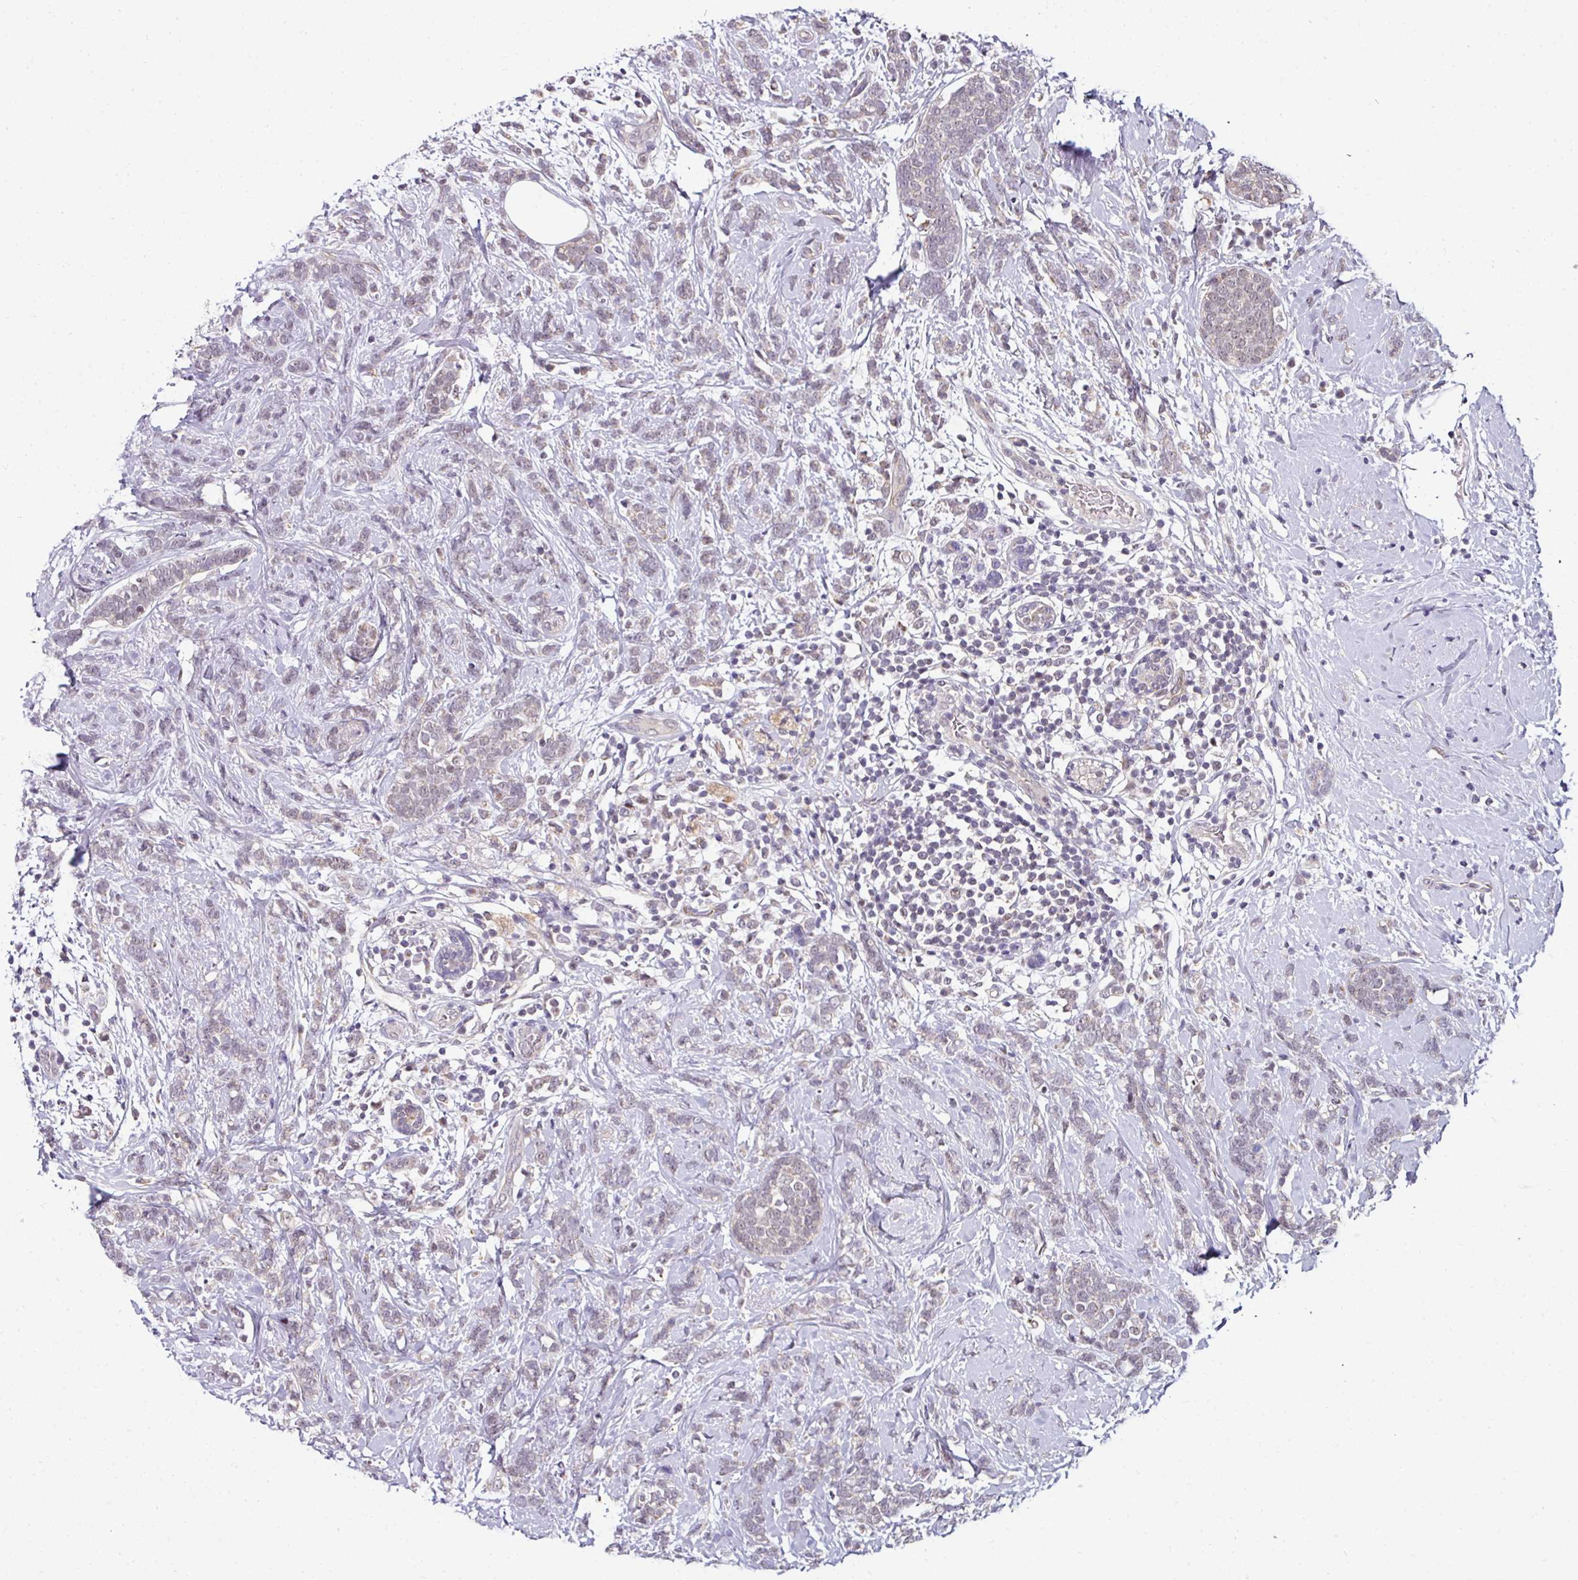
{"staining": {"intensity": "negative", "quantity": "none", "location": "none"}, "tissue": "breast cancer", "cell_type": "Tumor cells", "image_type": "cancer", "snomed": [{"axis": "morphology", "description": "Lobular carcinoma"}, {"axis": "topography", "description": "Breast"}], "caption": "DAB (3,3'-diaminobenzidine) immunohistochemical staining of breast cancer (lobular carcinoma) exhibits no significant positivity in tumor cells.", "gene": "NAPSA", "patient": {"sex": "female", "age": 58}}